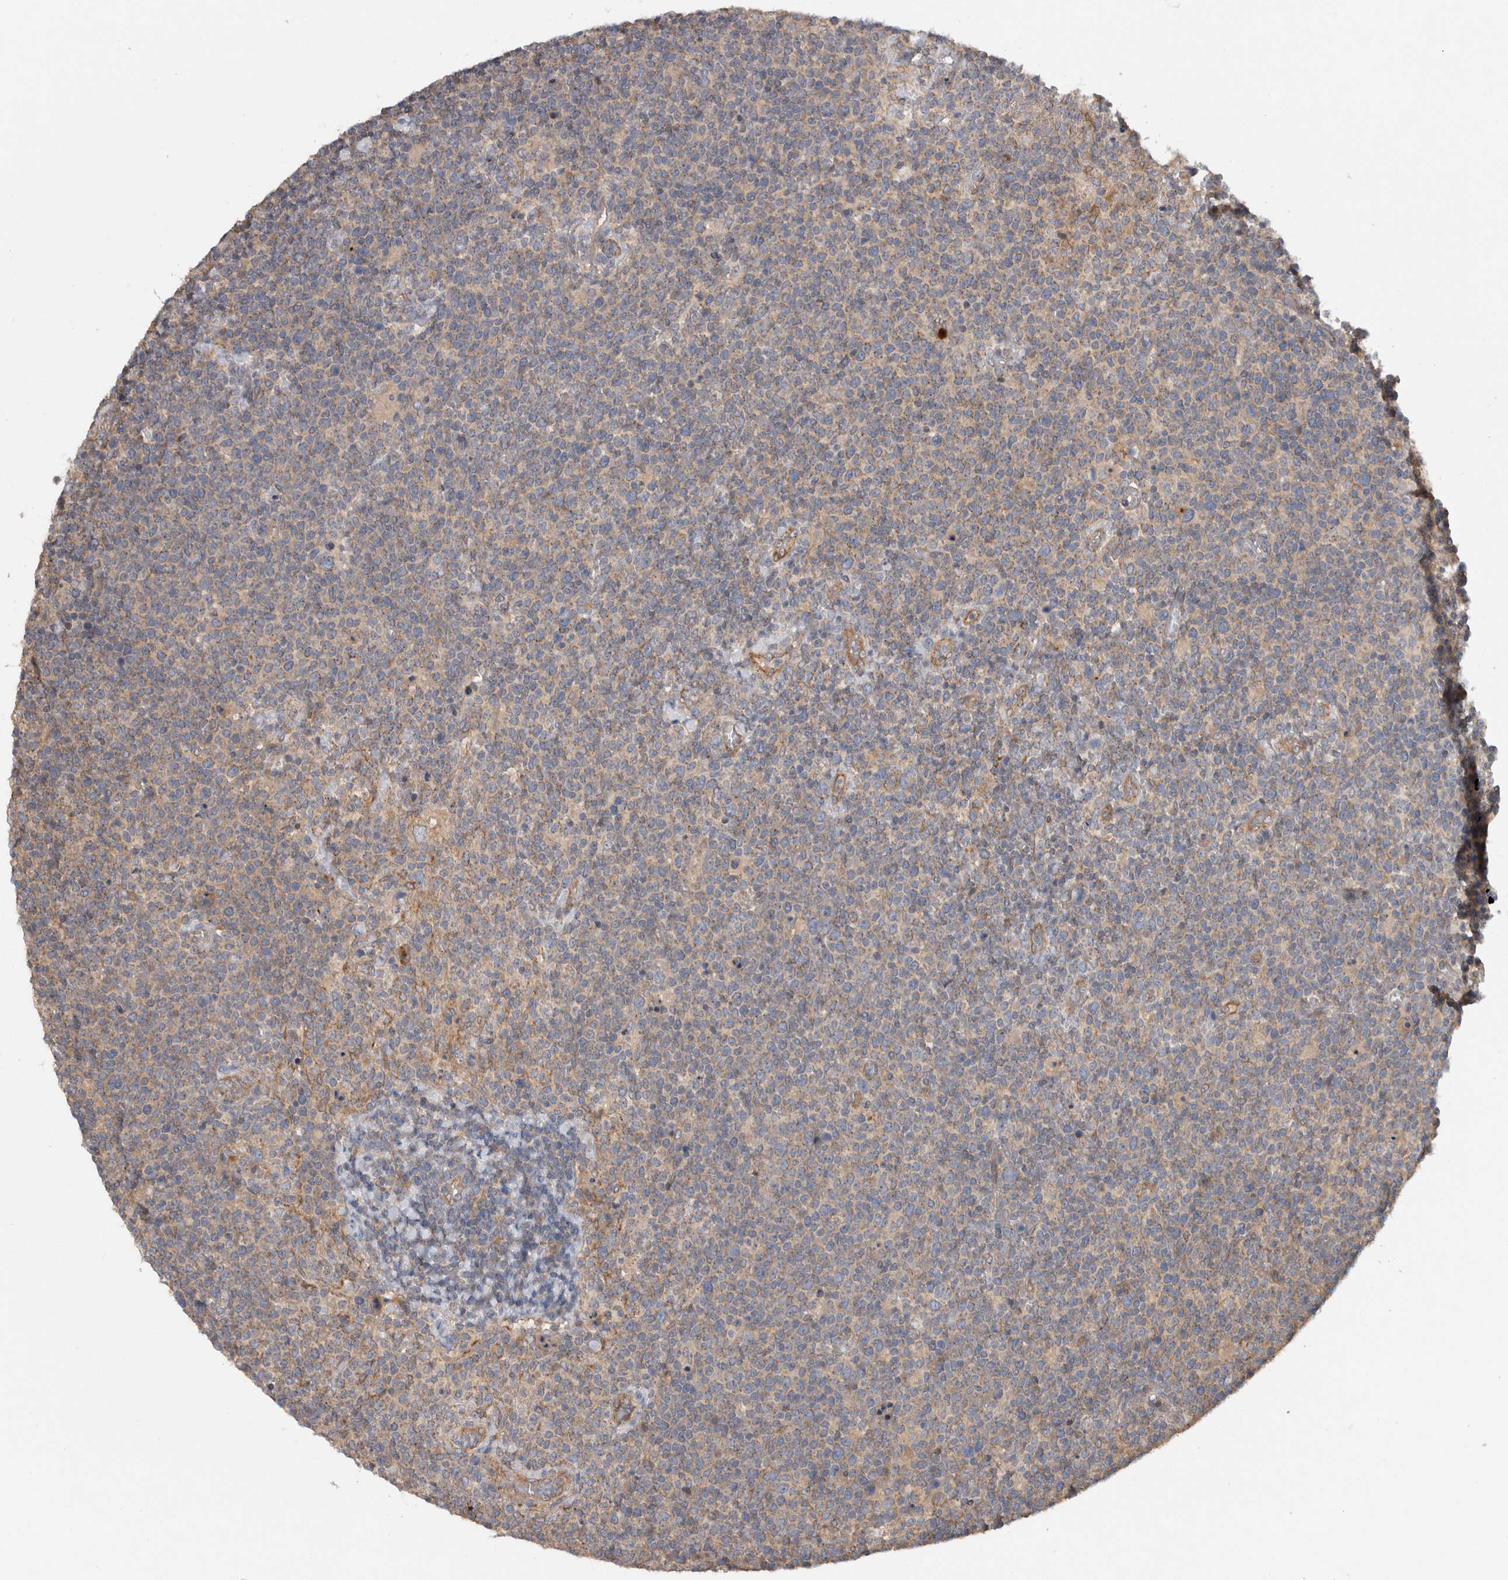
{"staining": {"intensity": "negative", "quantity": "none", "location": "none"}, "tissue": "lymphoma", "cell_type": "Tumor cells", "image_type": "cancer", "snomed": [{"axis": "morphology", "description": "Malignant lymphoma, non-Hodgkin's type, High grade"}, {"axis": "topography", "description": "Lymph node"}], "caption": "The image displays no staining of tumor cells in malignant lymphoma, non-Hodgkin's type (high-grade).", "gene": "TARBP1", "patient": {"sex": "male", "age": 61}}